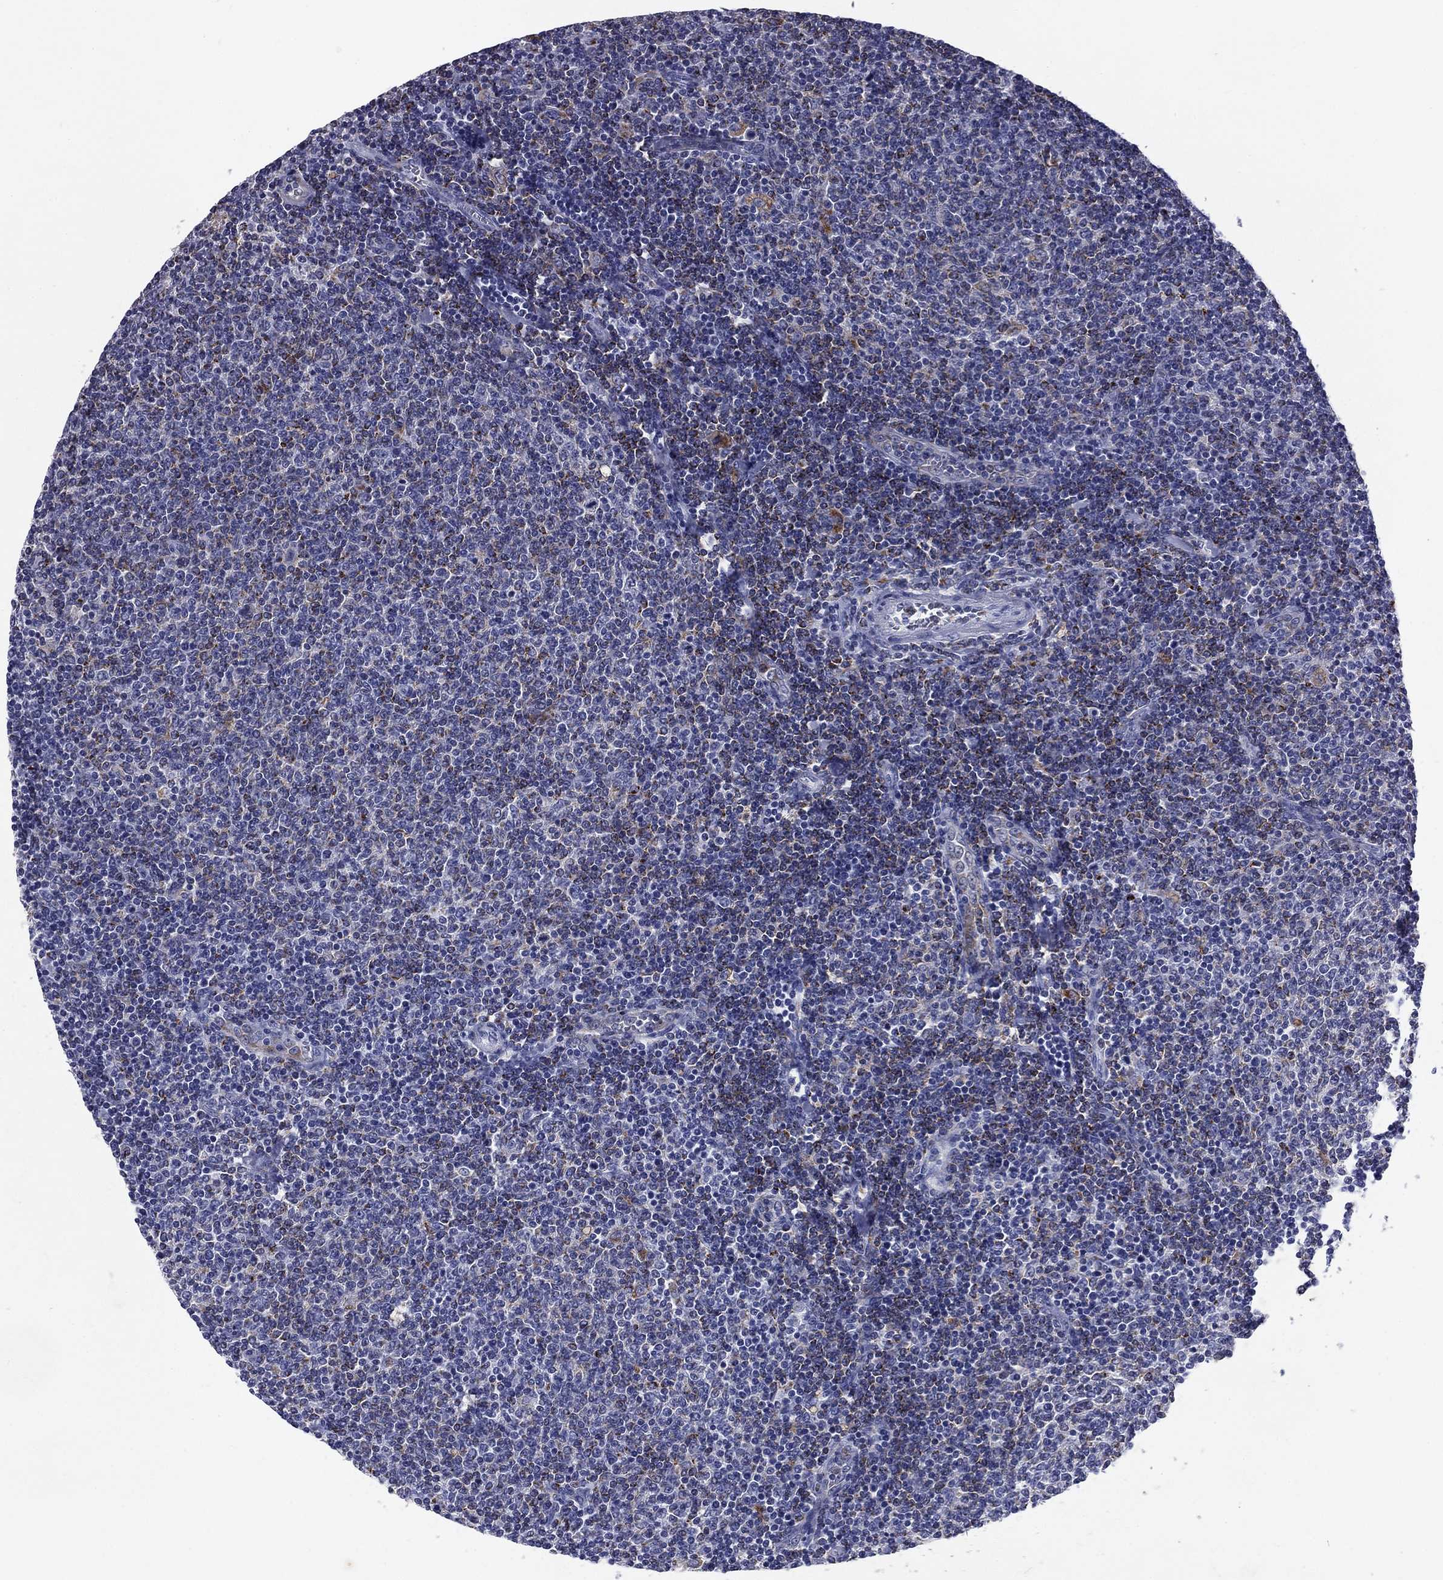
{"staining": {"intensity": "negative", "quantity": "none", "location": "none"}, "tissue": "lymphoma", "cell_type": "Tumor cells", "image_type": "cancer", "snomed": [{"axis": "morphology", "description": "Malignant lymphoma, non-Hodgkin's type, Low grade"}, {"axis": "topography", "description": "Lymph node"}], "caption": "IHC histopathology image of lymphoma stained for a protein (brown), which reveals no staining in tumor cells.", "gene": "MADCAM1", "patient": {"sex": "male", "age": 52}}